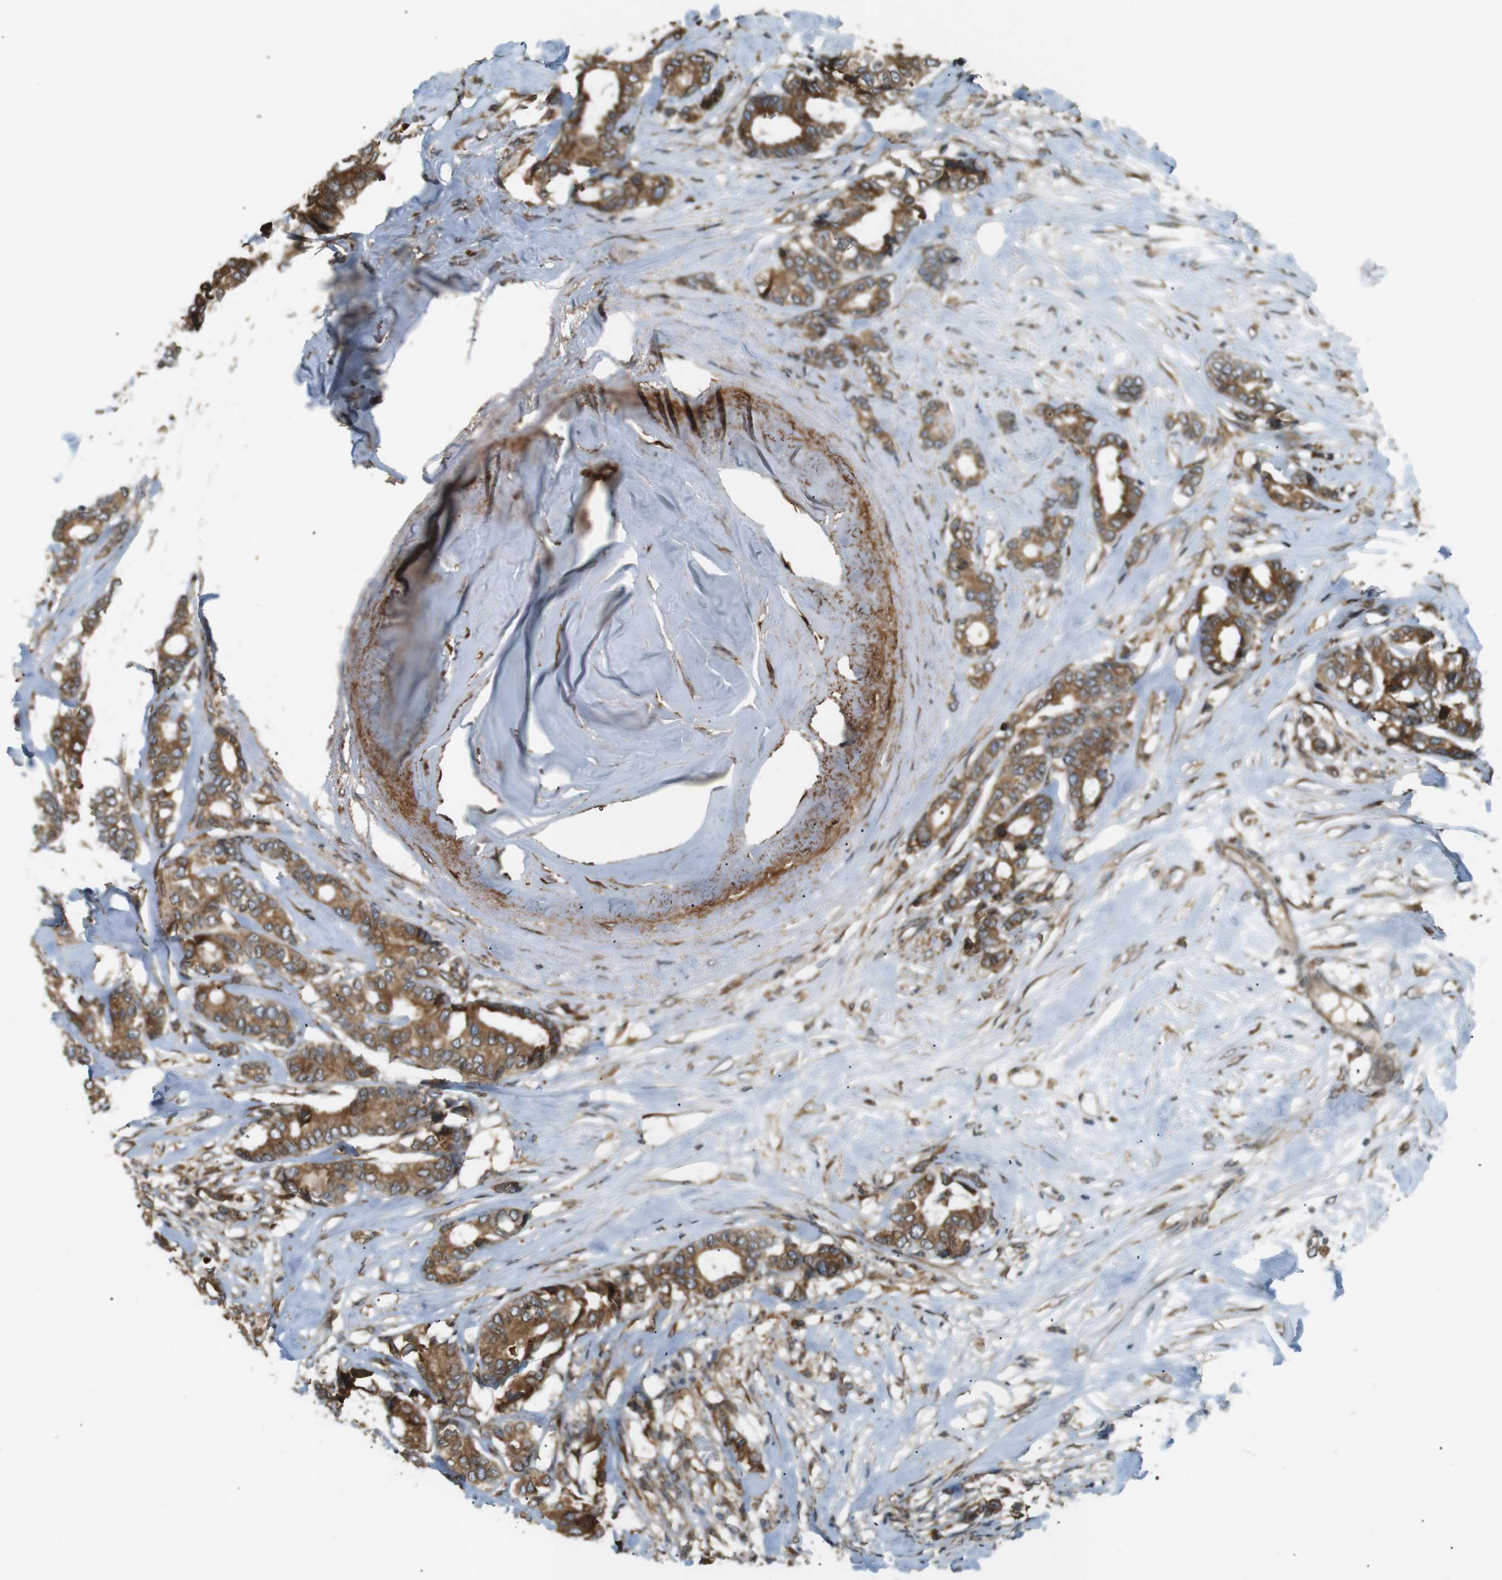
{"staining": {"intensity": "strong", "quantity": ">75%", "location": "cytoplasmic/membranous"}, "tissue": "breast cancer", "cell_type": "Tumor cells", "image_type": "cancer", "snomed": [{"axis": "morphology", "description": "Duct carcinoma"}, {"axis": "topography", "description": "Breast"}], "caption": "Protein expression analysis of human breast cancer (invasive ductal carcinoma) reveals strong cytoplasmic/membranous staining in about >75% of tumor cells.", "gene": "TMED4", "patient": {"sex": "female", "age": 87}}